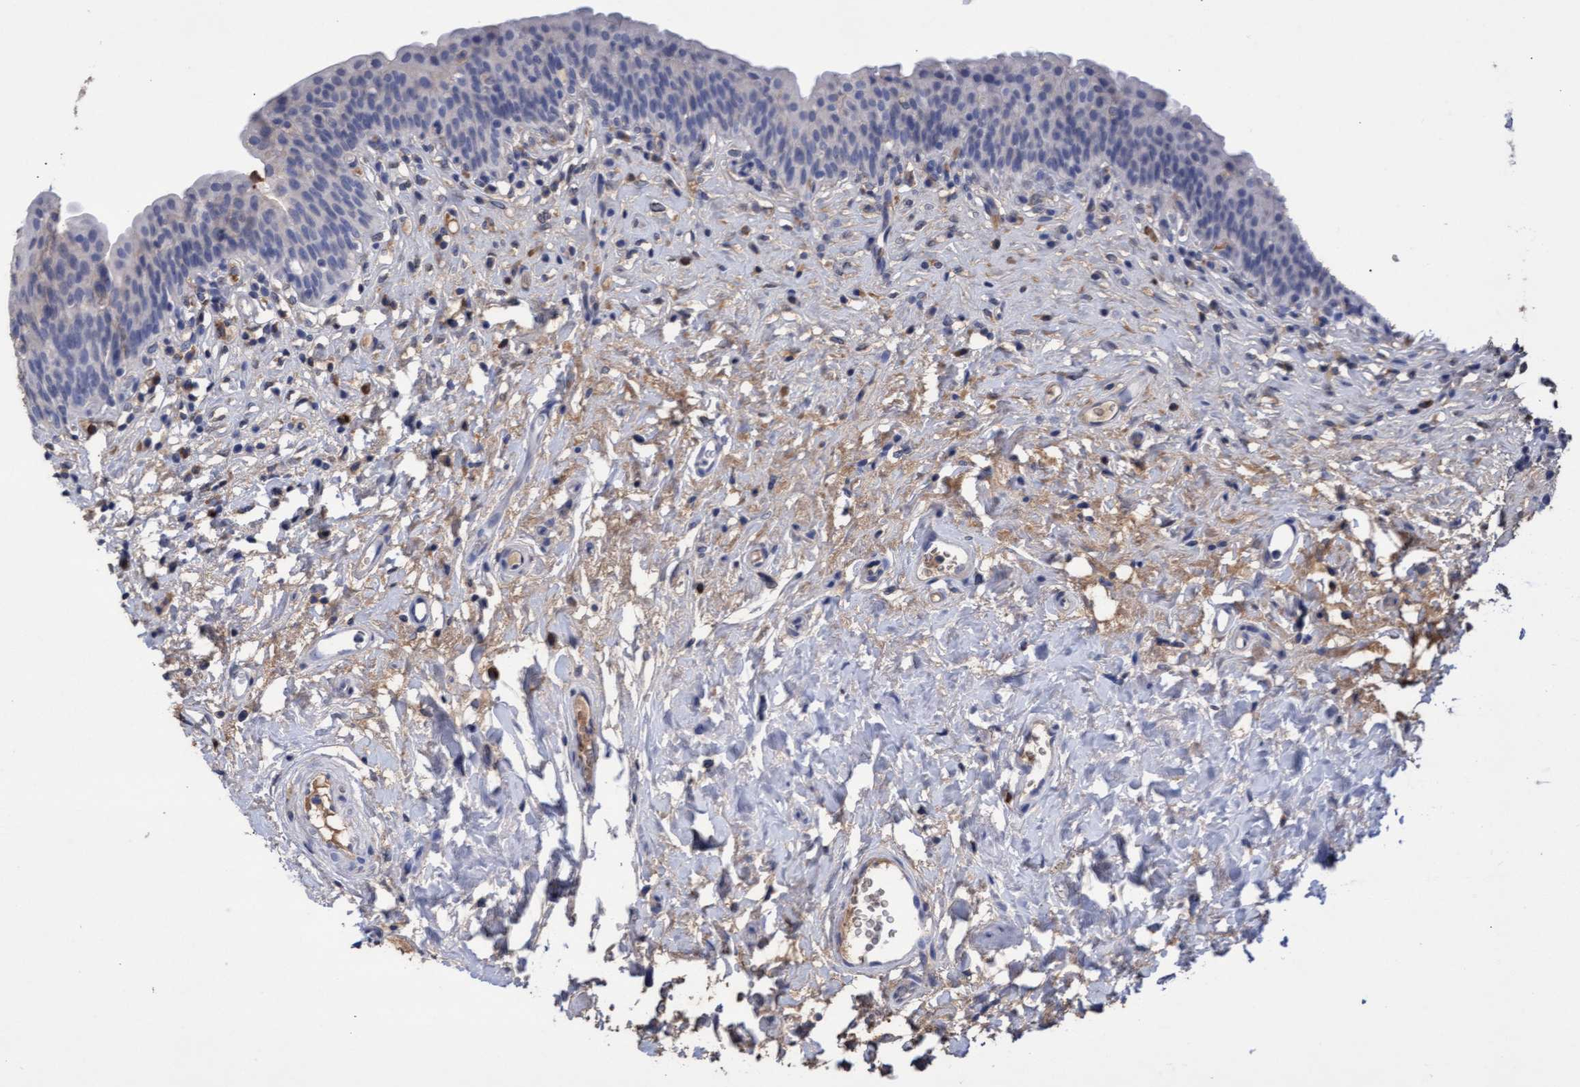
{"staining": {"intensity": "weak", "quantity": "<25%", "location": "cytoplasmic/membranous"}, "tissue": "urinary bladder", "cell_type": "Urothelial cells", "image_type": "normal", "snomed": [{"axis": "morphology", "description": "Normal tissue, NOS"}, {"axis": "topography", "description": "Urinary bladder"}], "caption": "Immunohistochemical staining of benign urinary bladder displays no significant positivity in urothelial cells. (DAB (3,3'-diaminobenzidine) immunohistochemistry (IHC) with hematoxylin counter stain).", "gene": "GPR39", "patient": {"sex": "male", "age": 83}}